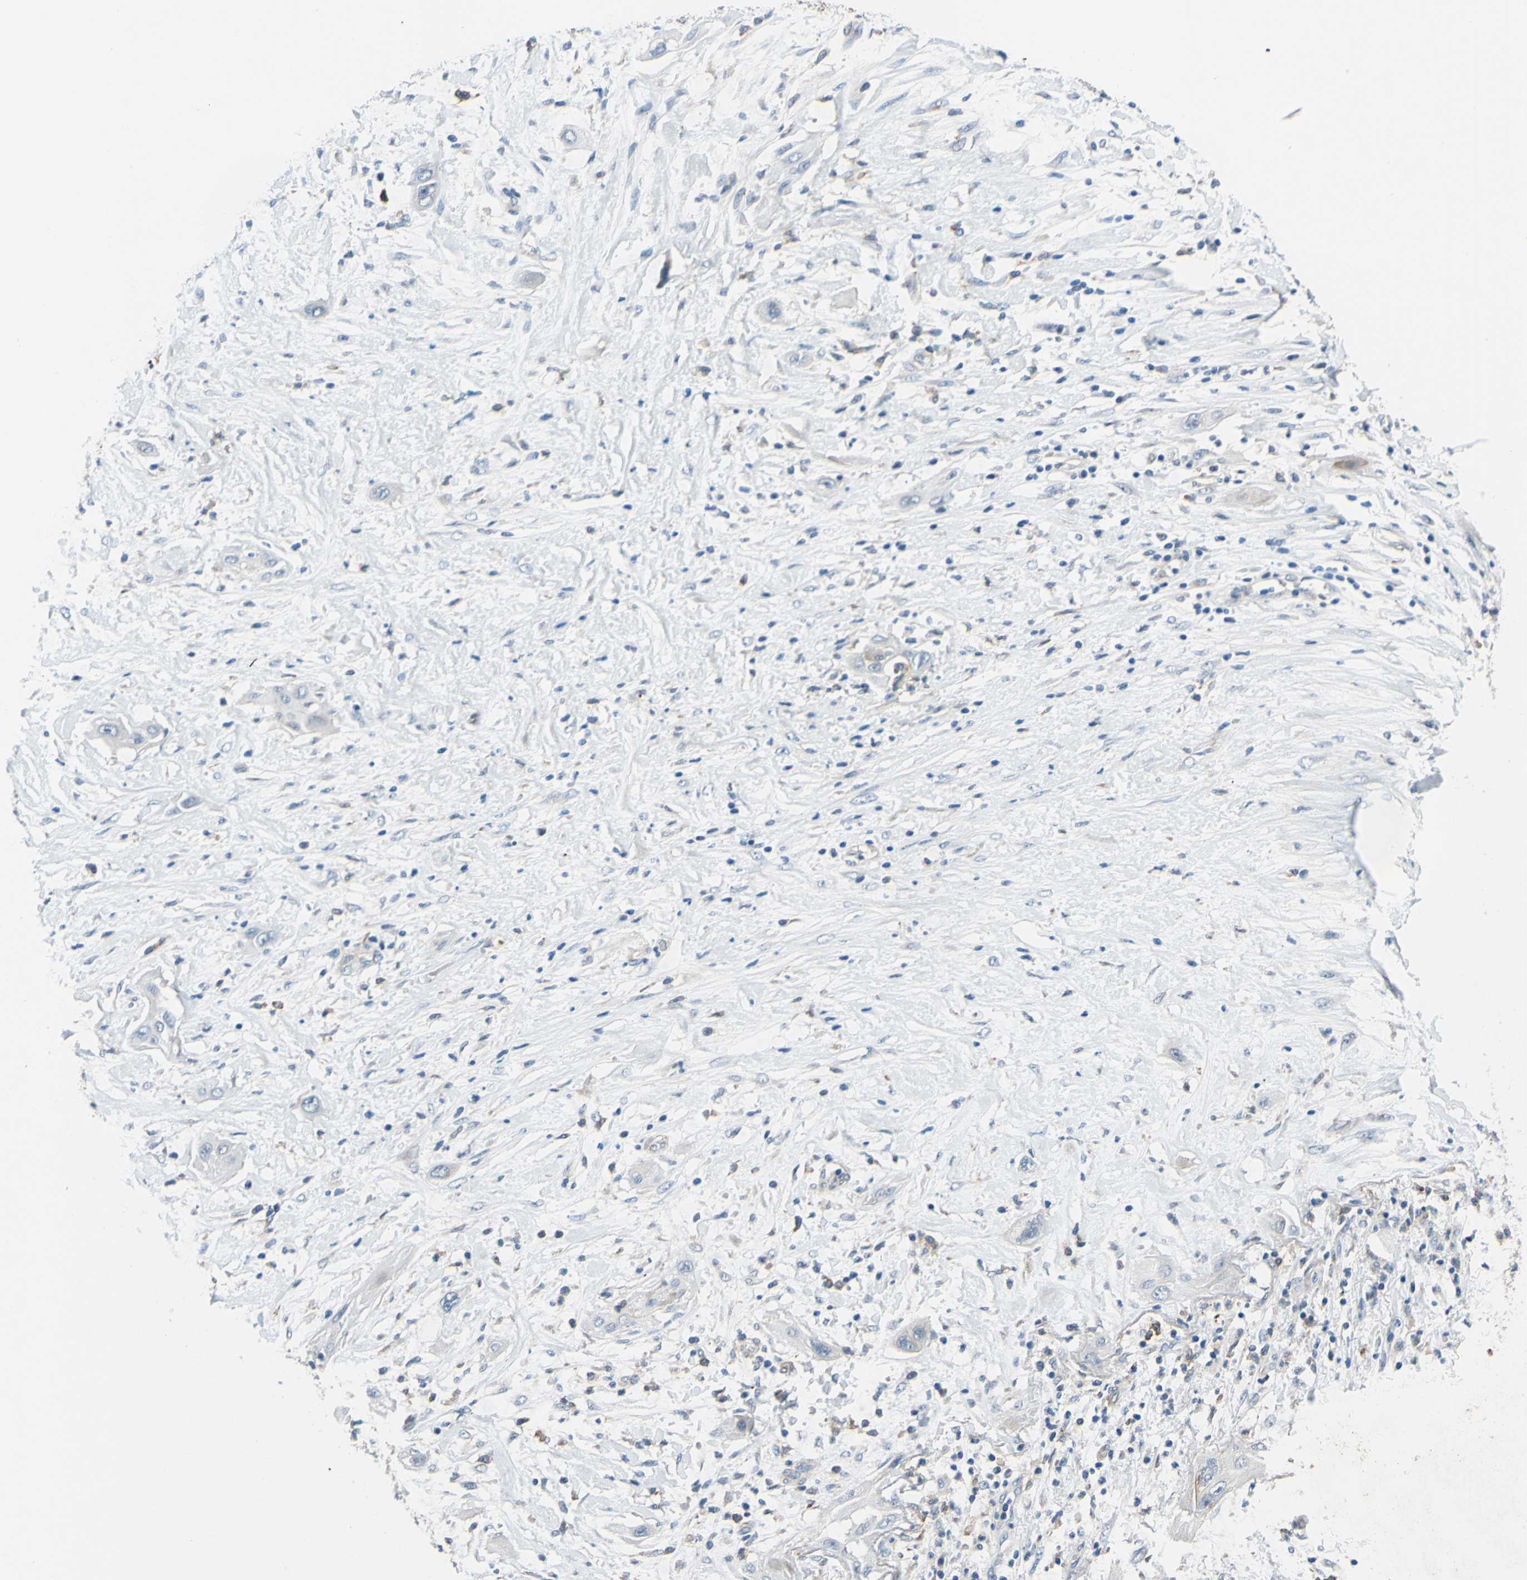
{"staining": {"intensity": "negative", "quantity": "none", "location": "none"}, "tissue": "lung cancer", "cell_type": "Tumor cells", "image_type": "cancer", "snomed": [{"axis": "morphology", "description": "Squamous cell carcinoma, NOS"}, {"axis": "topography", "description": "Lung"}], "caption": "Histopathology image shows no protein expression in tumor cells of lung cancer tissue.", "gene": "ARHGAP1", "patient": {"sex": "female", "age": 47}}